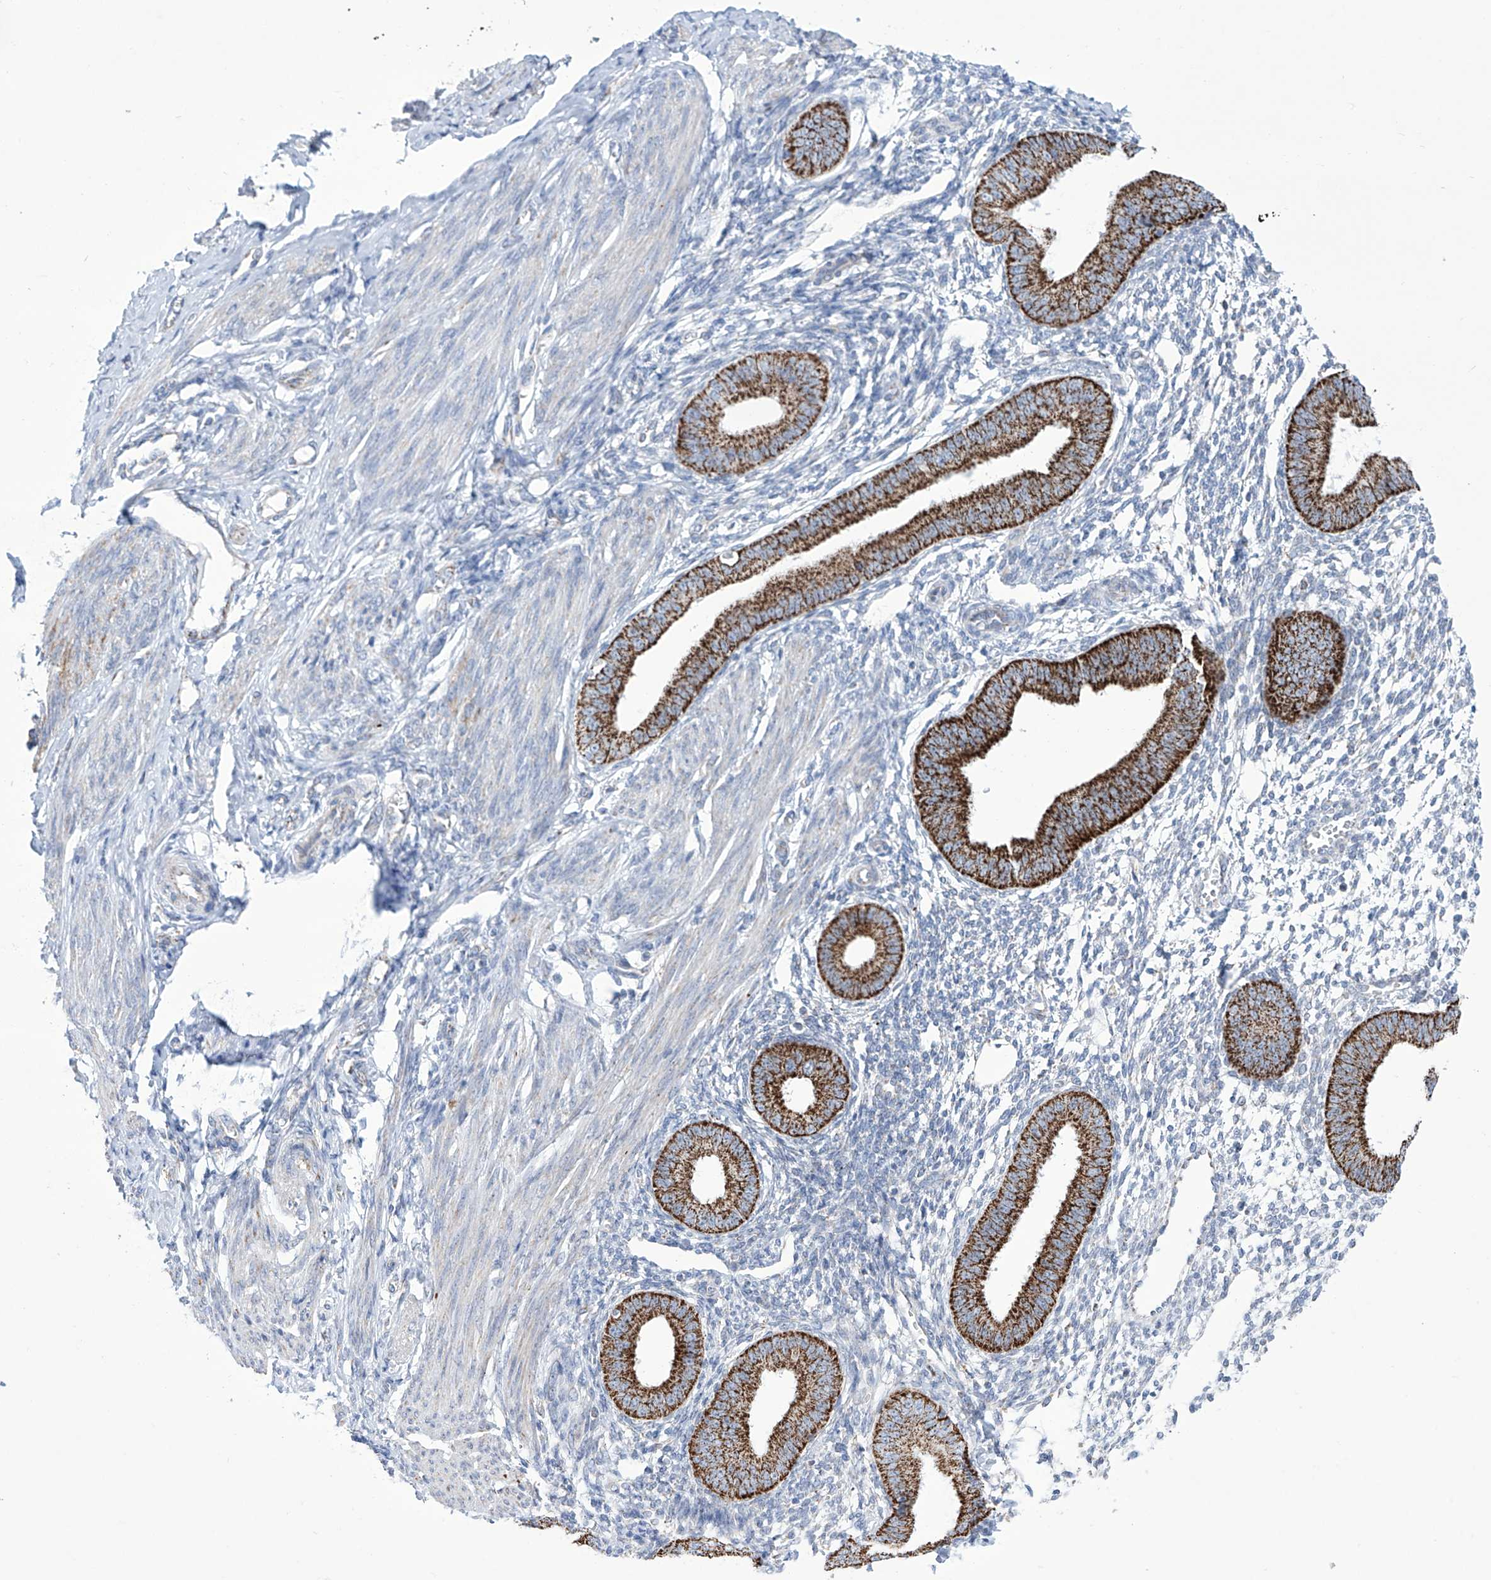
{"staining": {"intensity": "negative", "quantity": "none", "location": "none"}, "tissue": "endometrium", "cell_type": "Cells in endometrial stroma", "image_type": "normal", "snomed": [{"axis": "morphology", "description": "Normal tissue, NOS"}, {"axis": "topography", "description": "Uterus"}, {"axis": "topography", "description": "Endometrium"}], "caption": "DAB immunohistochemical staining of normal human endometrium reveals no significant expression in cells in endometrial stroma.", "gene": "ALDH6A1", "patient": {"sex": "female", "age": 48}}